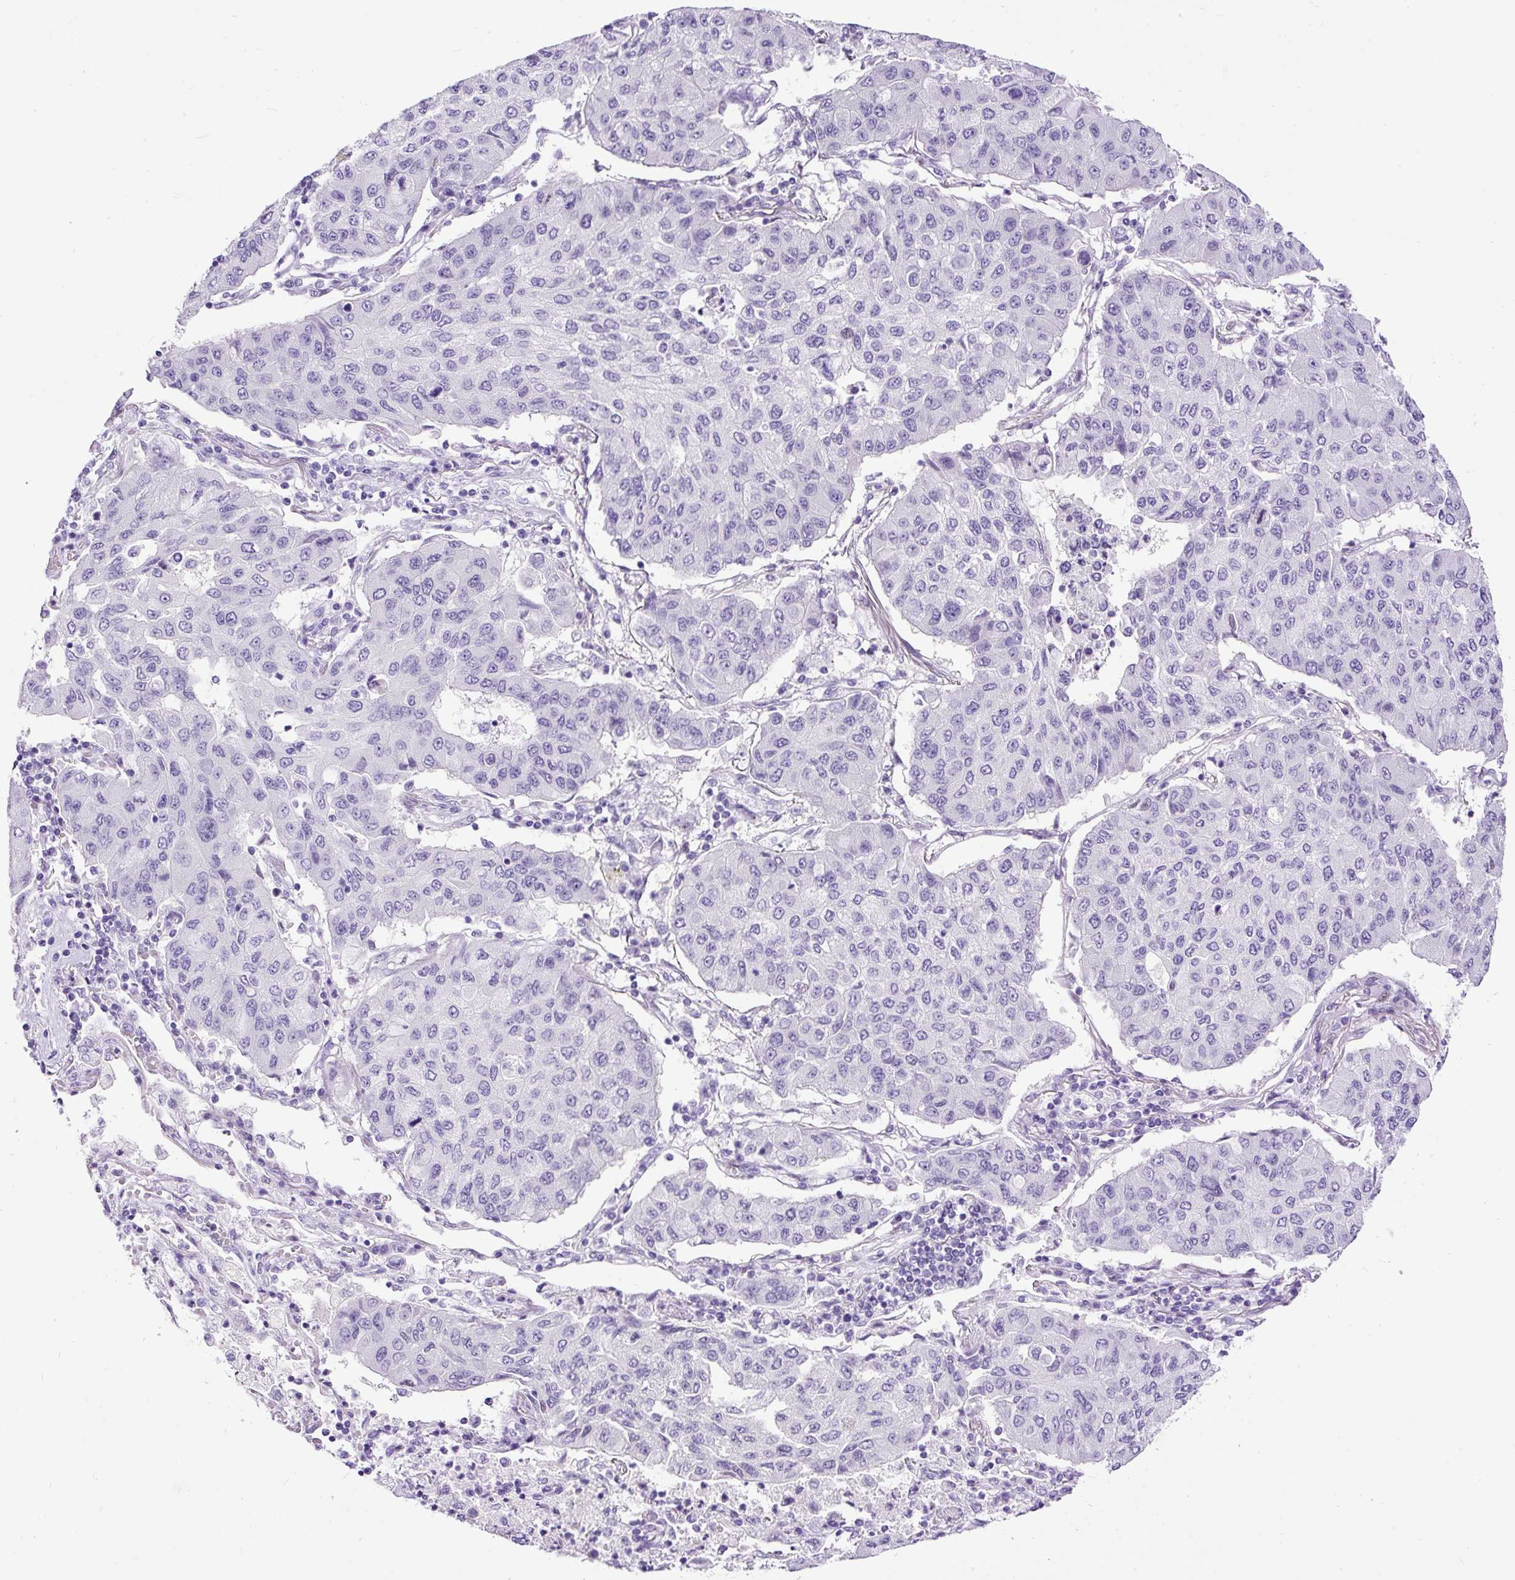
{"staining": {"intensity": "negative", "quantity": "none", "location": "none"}, "tissue": "lung cancer", "cell_type": "Tumor cells", "image_type": "cancer", "snomed": [{"axis": "morphology", "description": "Squamous cell carcinoma, NOS"}, {"axis": "topography", "description": "Lung"}], "caption": "Tumor cells are negative for protein expression in human lung cancer. (DAB (3,3'-diaminobenzidine) immunohistochemistry (IHC), high magnification).", "gene": "PDIA2", "patient": {"sex": "male", "age": 74}}